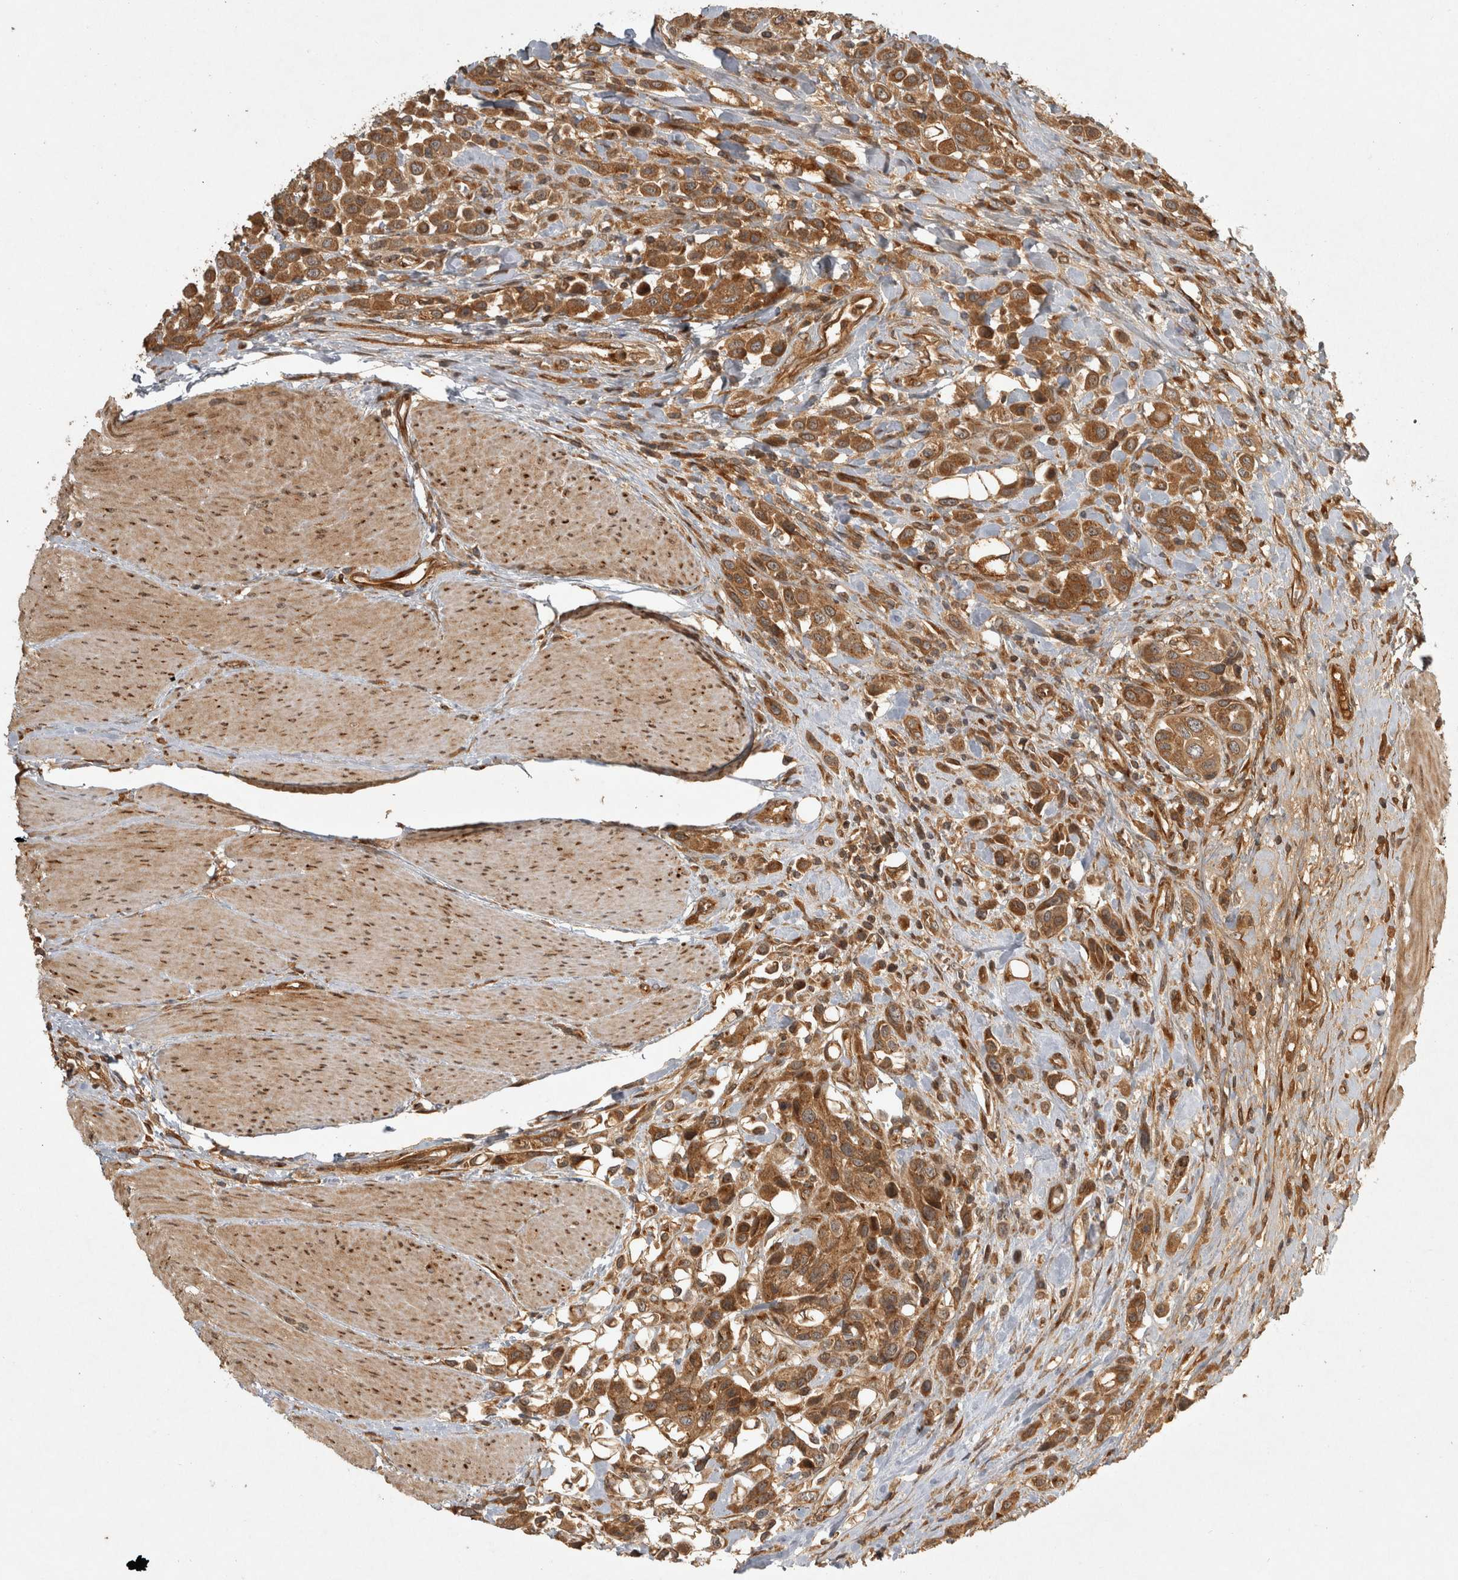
{"staining": {"intensity": "strong", "quantity": ">75%", "location": "cytoplasmic/membranous"}, "tissue": "urothelial cancer", "cell_type": "Tumor cells", "image_type": "cancer", "snomed": [{"axis": "morphology", "description": "Urothelial carcinoma, High grade"}, {"axis": "topography", "description": "Urinary bladder"}], "caption": "High-magnification brightfield microscopy of high-grade urothelial carcinoma stained with DAB (brown) and counterstained with hematoxylin (blue). tumor cells exhibit strong cytoplasmic/membranous positivity is appreciated in approximately>75% of cells.", "gene": "CAMSAP2", "patient": {"sex": "male", "age": 50}}